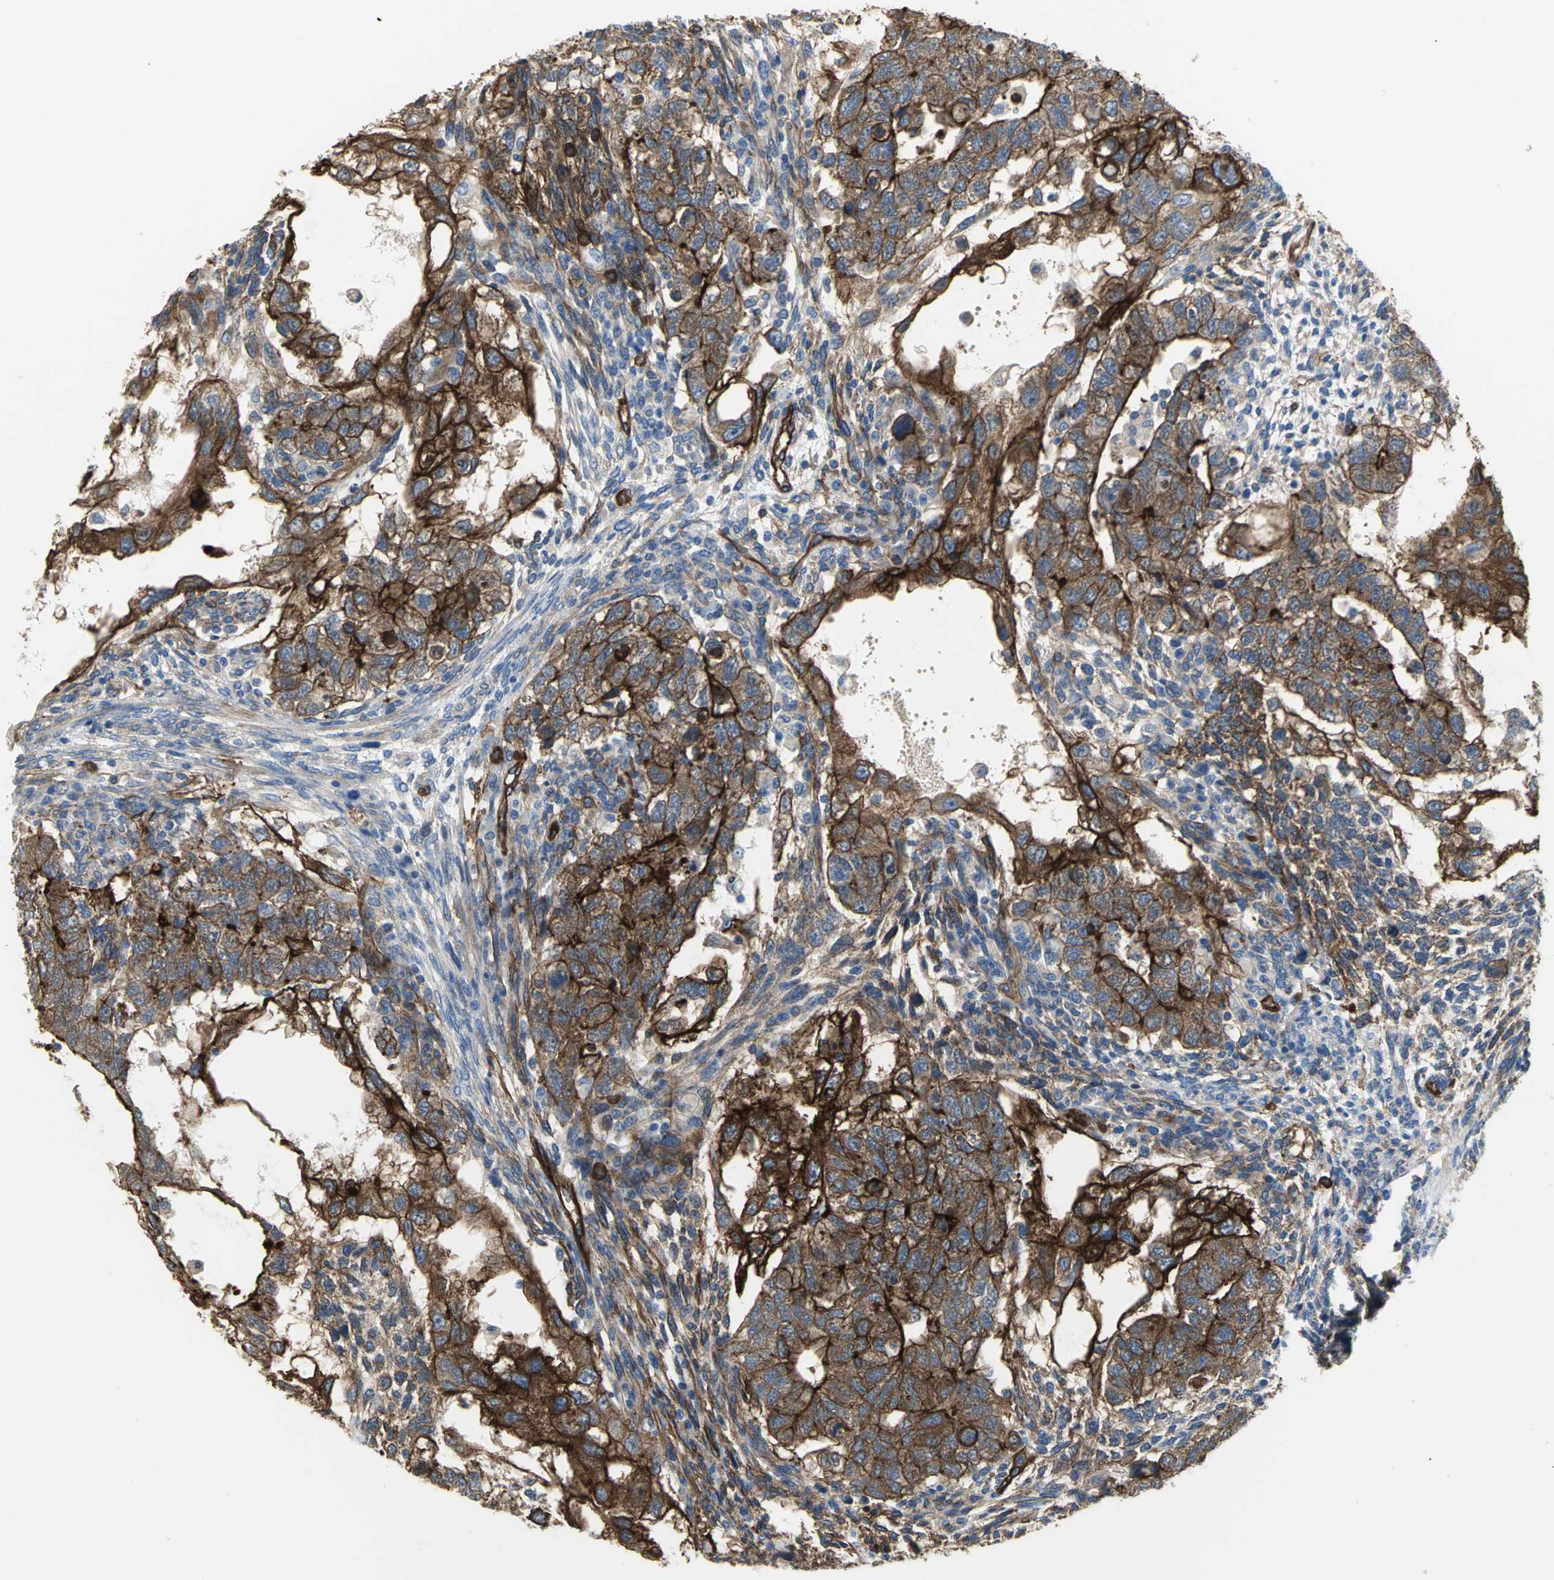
{"staining": {"intensity": "strong", "quantity": ">75%", "location": "cytoplasmic/membranous"}, "tissue": "testis cancer", "cell_type": "Tumor cells", "image_type": "cancer", "snomed": [{"axis": "morphology", "description": "Normal tissue, NOS"}, {"axis": "morphology", "description": "Carcinoma, Embryonal, NOS"}, {"axis": "topography", "description": "Testis"}], "caption": "This photomicrograph reveals immunohistochemistry (IHC) staining of testis cancer (embryonal carcinoma), with high strong cytoplasmic/membranous staining in about >75% of tumor cells.", "gene": "FLNB", "patient": {"sex": "male", "age": 36}}